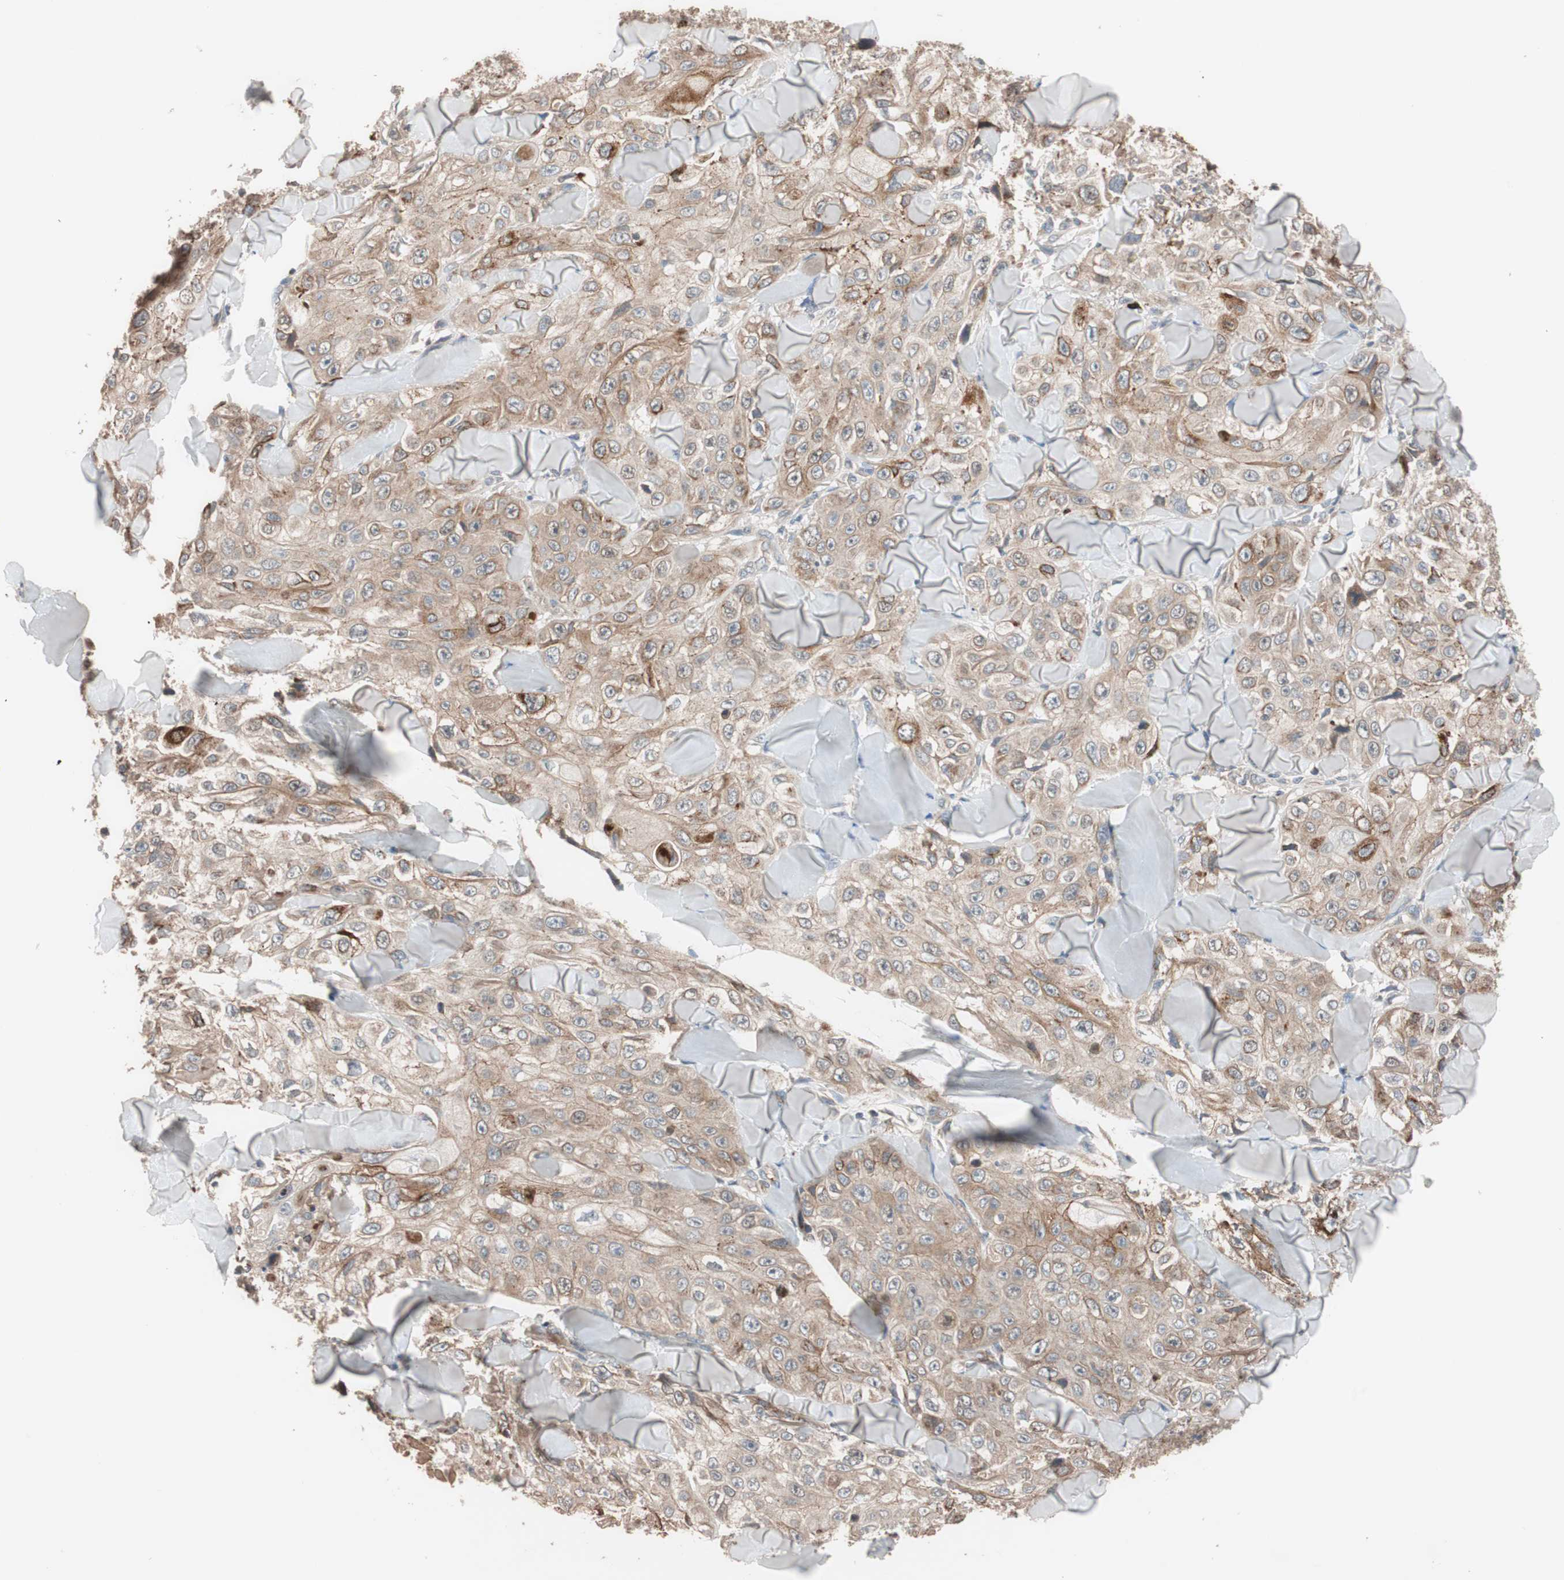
{"staining": {"intensity": "moderate", "quantity": ">75%", "location": "cytoplasmic/membranous"}, "tissue": "skin cancer", "cell_type": "Tumor cells", "image_type": "cancer", "snomed": [{"axis": "morphology", "description": "Squamous cell carcinoma, NOS"}, {"axis": "topography", "description": "Skin"}], "caption": "An image of squamous cell carcinoma (skin) stained for a protein reveals moderate cytoplasmic/membranous brown staining in tumor cells.", "gene": "SDC4", "patient": {"sex": "male", "age": 86}}